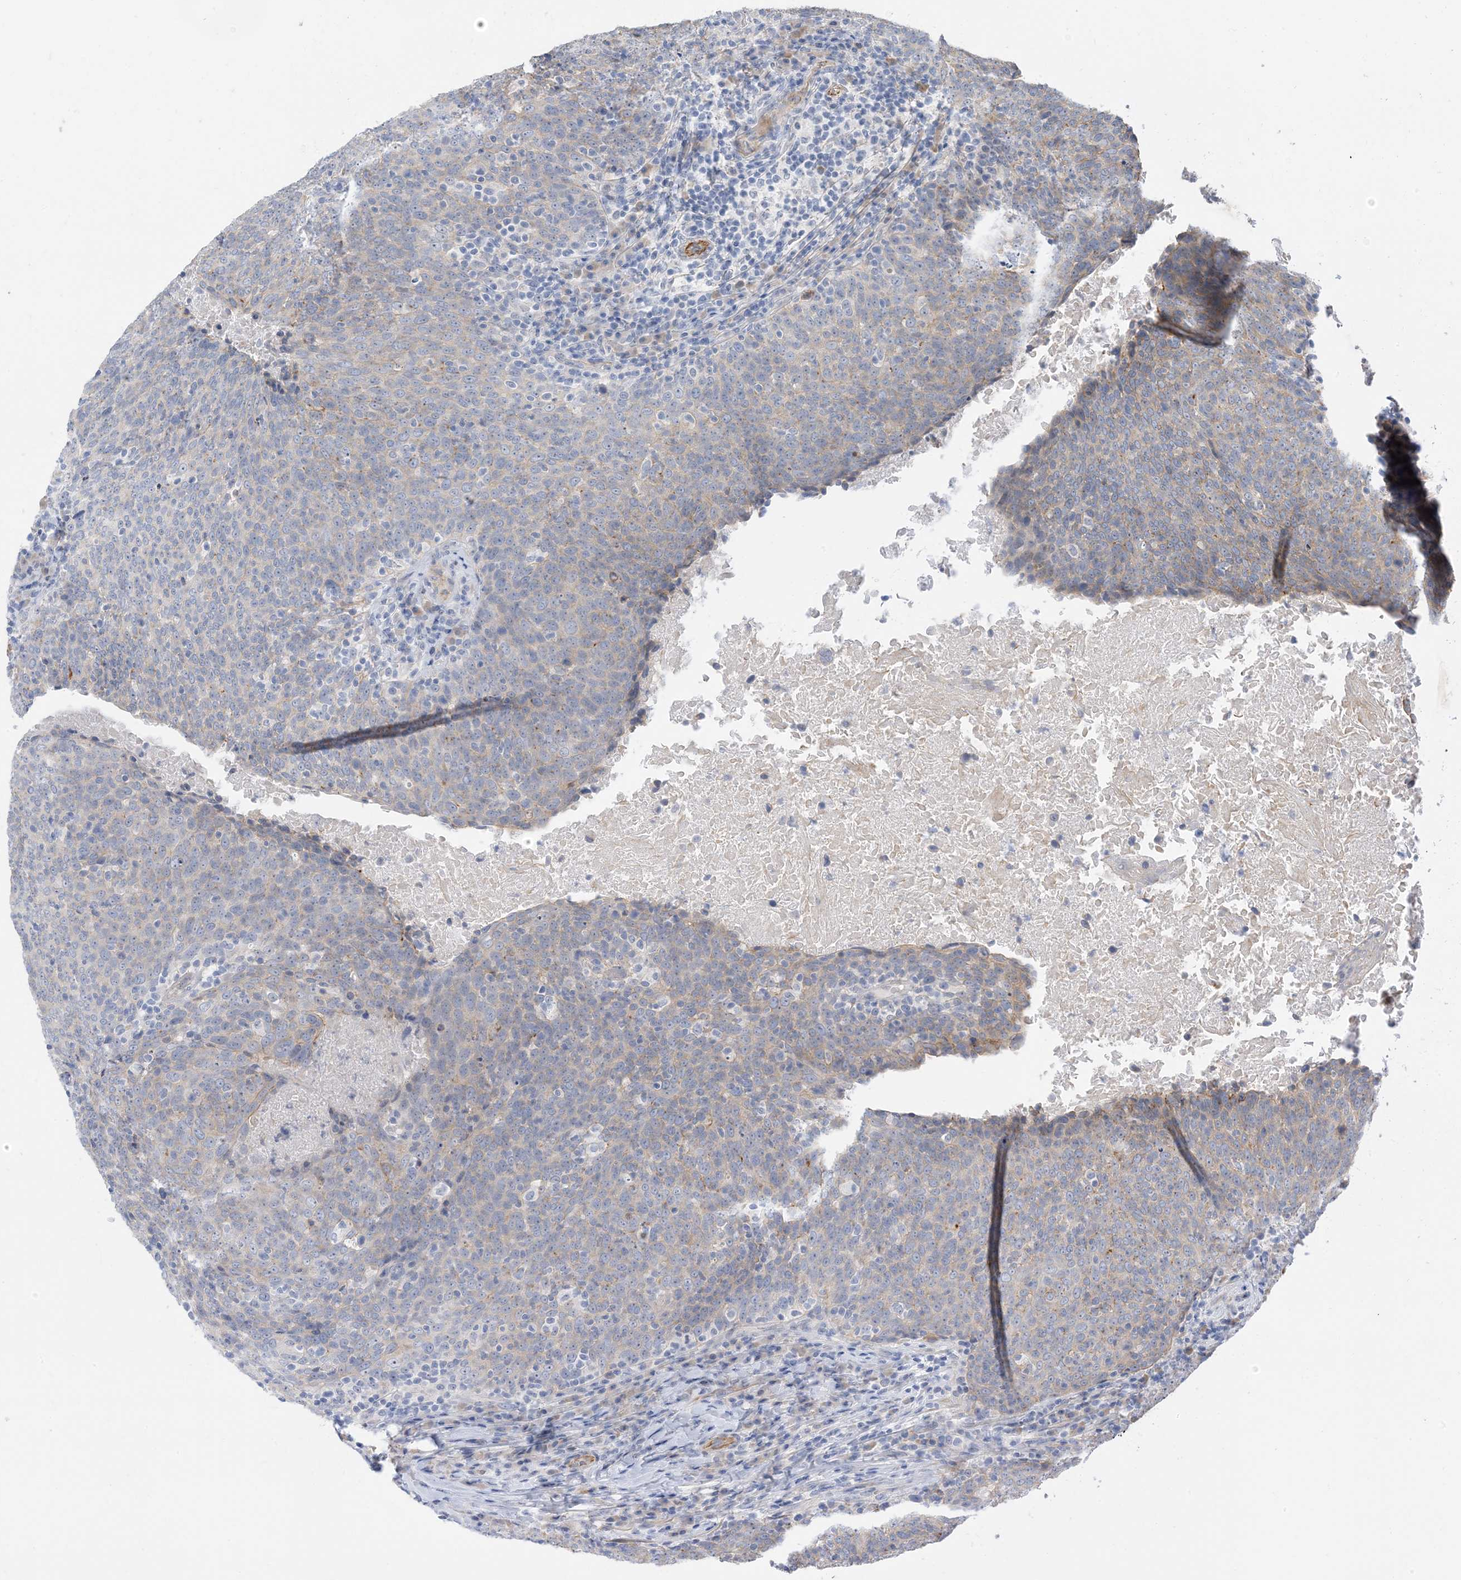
{"staining": {"intensity": "weak", "quantity": "25%-75%", "location": "cytoplasmic/membranous"}, "tissue": "head and neck cancer", "cell_type": "Tumor cells", "image_type": "cancer", "snomed": [{"axis": "morphology", "description": "Squamous cell carcinoma, NOS"}, {"axis": "morphology", "description": "Squamous cell carcinoma, metastatic, NOS"}, {"axis": "topography", "description": "Lymph node"}, {"axis": "topography", "description": "Head-Neck"}], "caption": "Immunohistochemical staining of head and neck cancer (squamous cell carcinoma) demonstrates low levels of weak cytoplasmic/membranous staining in about 25%-75% of tumor cells.", "gene": "IL36B", "patient": {"sex": "male", "age": 62}}